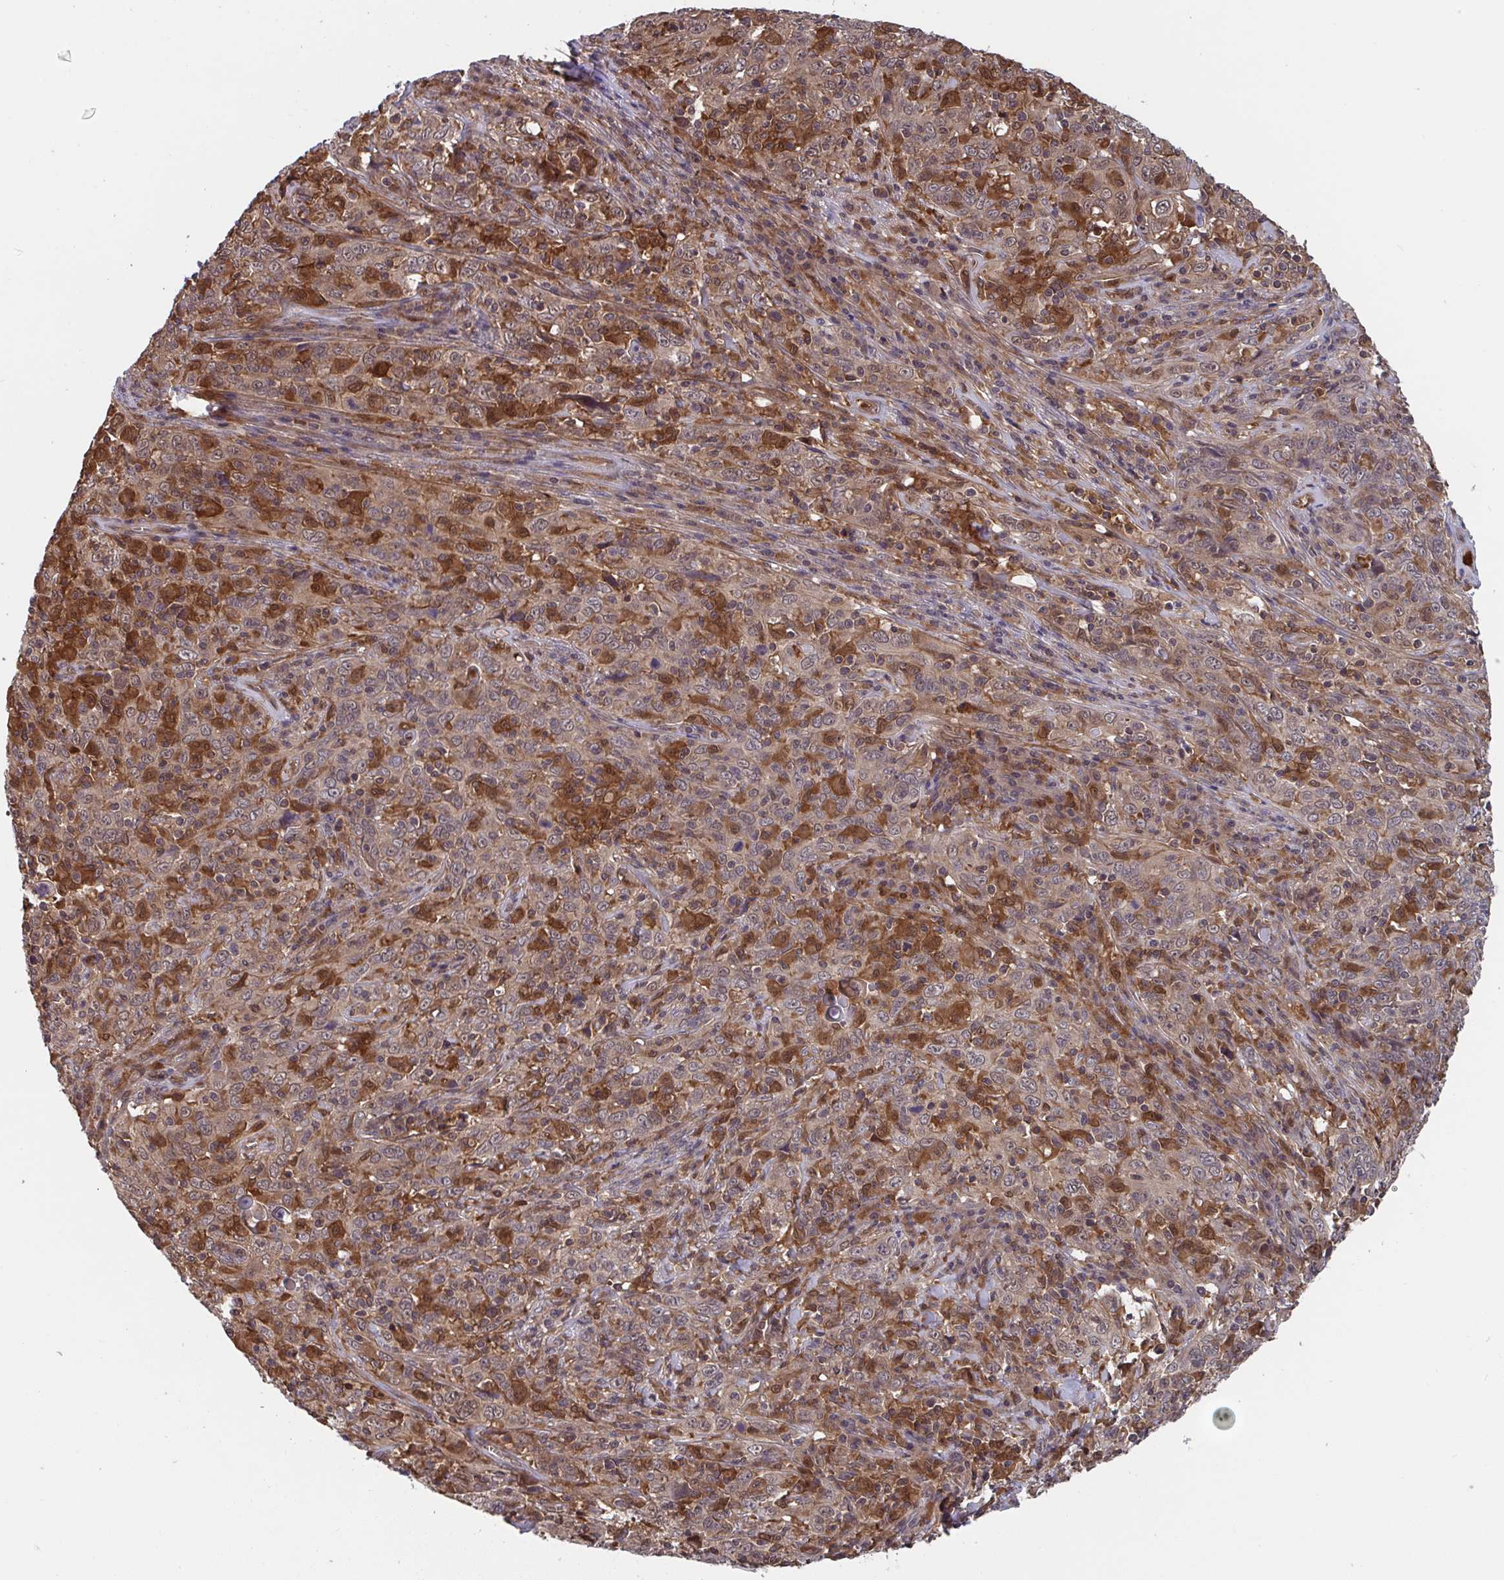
{"staining": {"intensity": "weak", "quantity": "<25%", "location": "nuclear"}, "tissue": "cervical cancer", "cell_type": "Tumor cells", "image_type": "cancer", "snomed": [{"axis": "morphology", "description": "Squamous cell carcinoma, NOS"}, {"axis": "topography", "description": "Cervix"}], "caption": "Immunohistochemistry of cervical cancer demonstrates no positivity in tumor cells. (Stains: DAB (3,3'-diaminobenzidine) IHC with hematoxylin counter stain, Microscopy: brightfield microscopy at high magnification).", "gene": "TIGAR", "patient": {"sex": "female", "age": 46}}